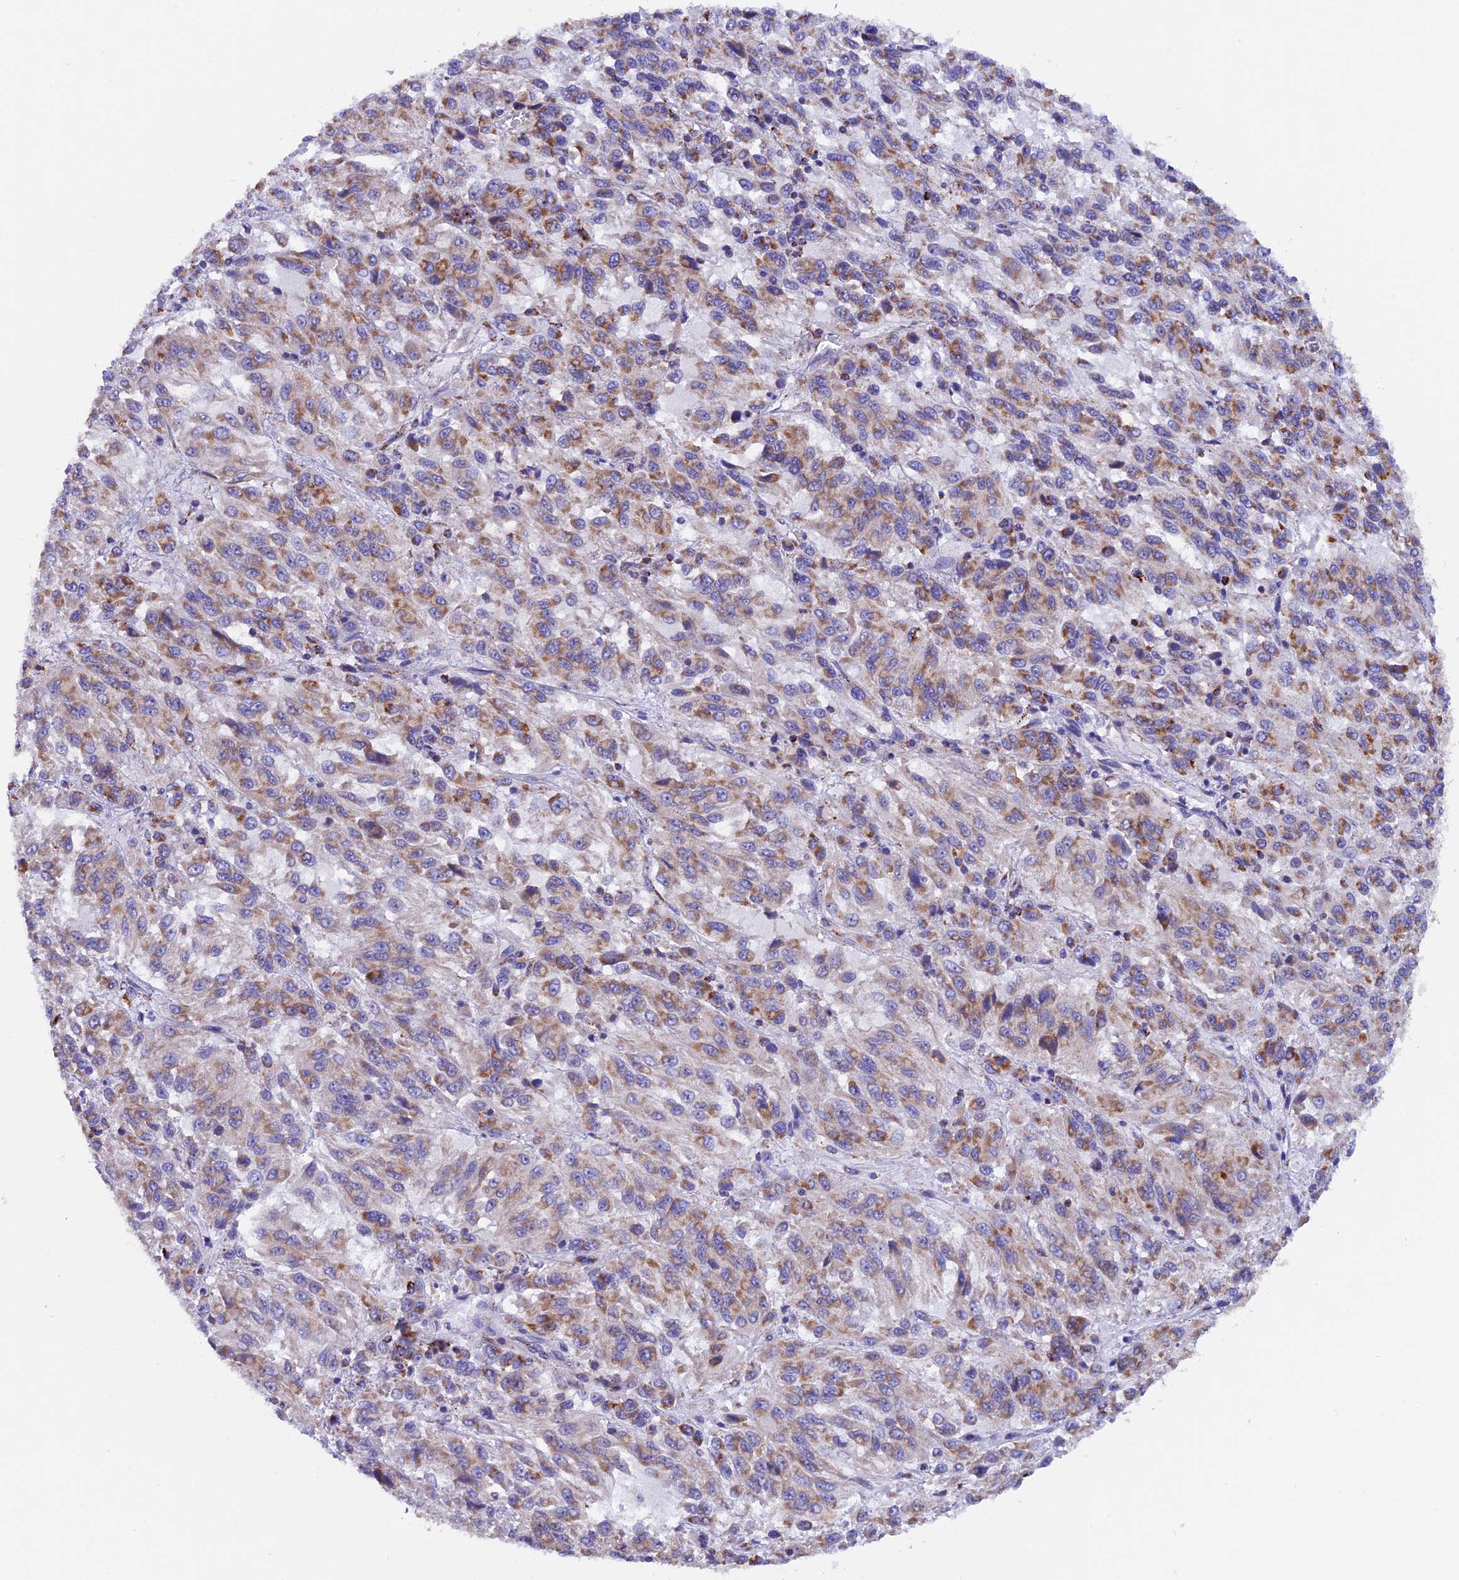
{"staining": {"intensity": "moderate", "quantity": "25%-75%", "location": "cytoplasmic/membranous"}, "tissue": "melanoma", "cell_type": "Tumor cells", "image_type": "cancer", "snomed": [{"axis": "morphology", "description": "Malignant melanoma, Metastatic site"}, {"axis": "topography", "description": "Lung"}], "caption": "There is medium levels of moderate cytoplasmic/membranous staining in tumor cells of malignant melanoma (metastatic site), as demonstrated by immunohistochemical staining (brown color).", "gene": "SLC8B1", "patient": {"sex": "male", "age": 64}}